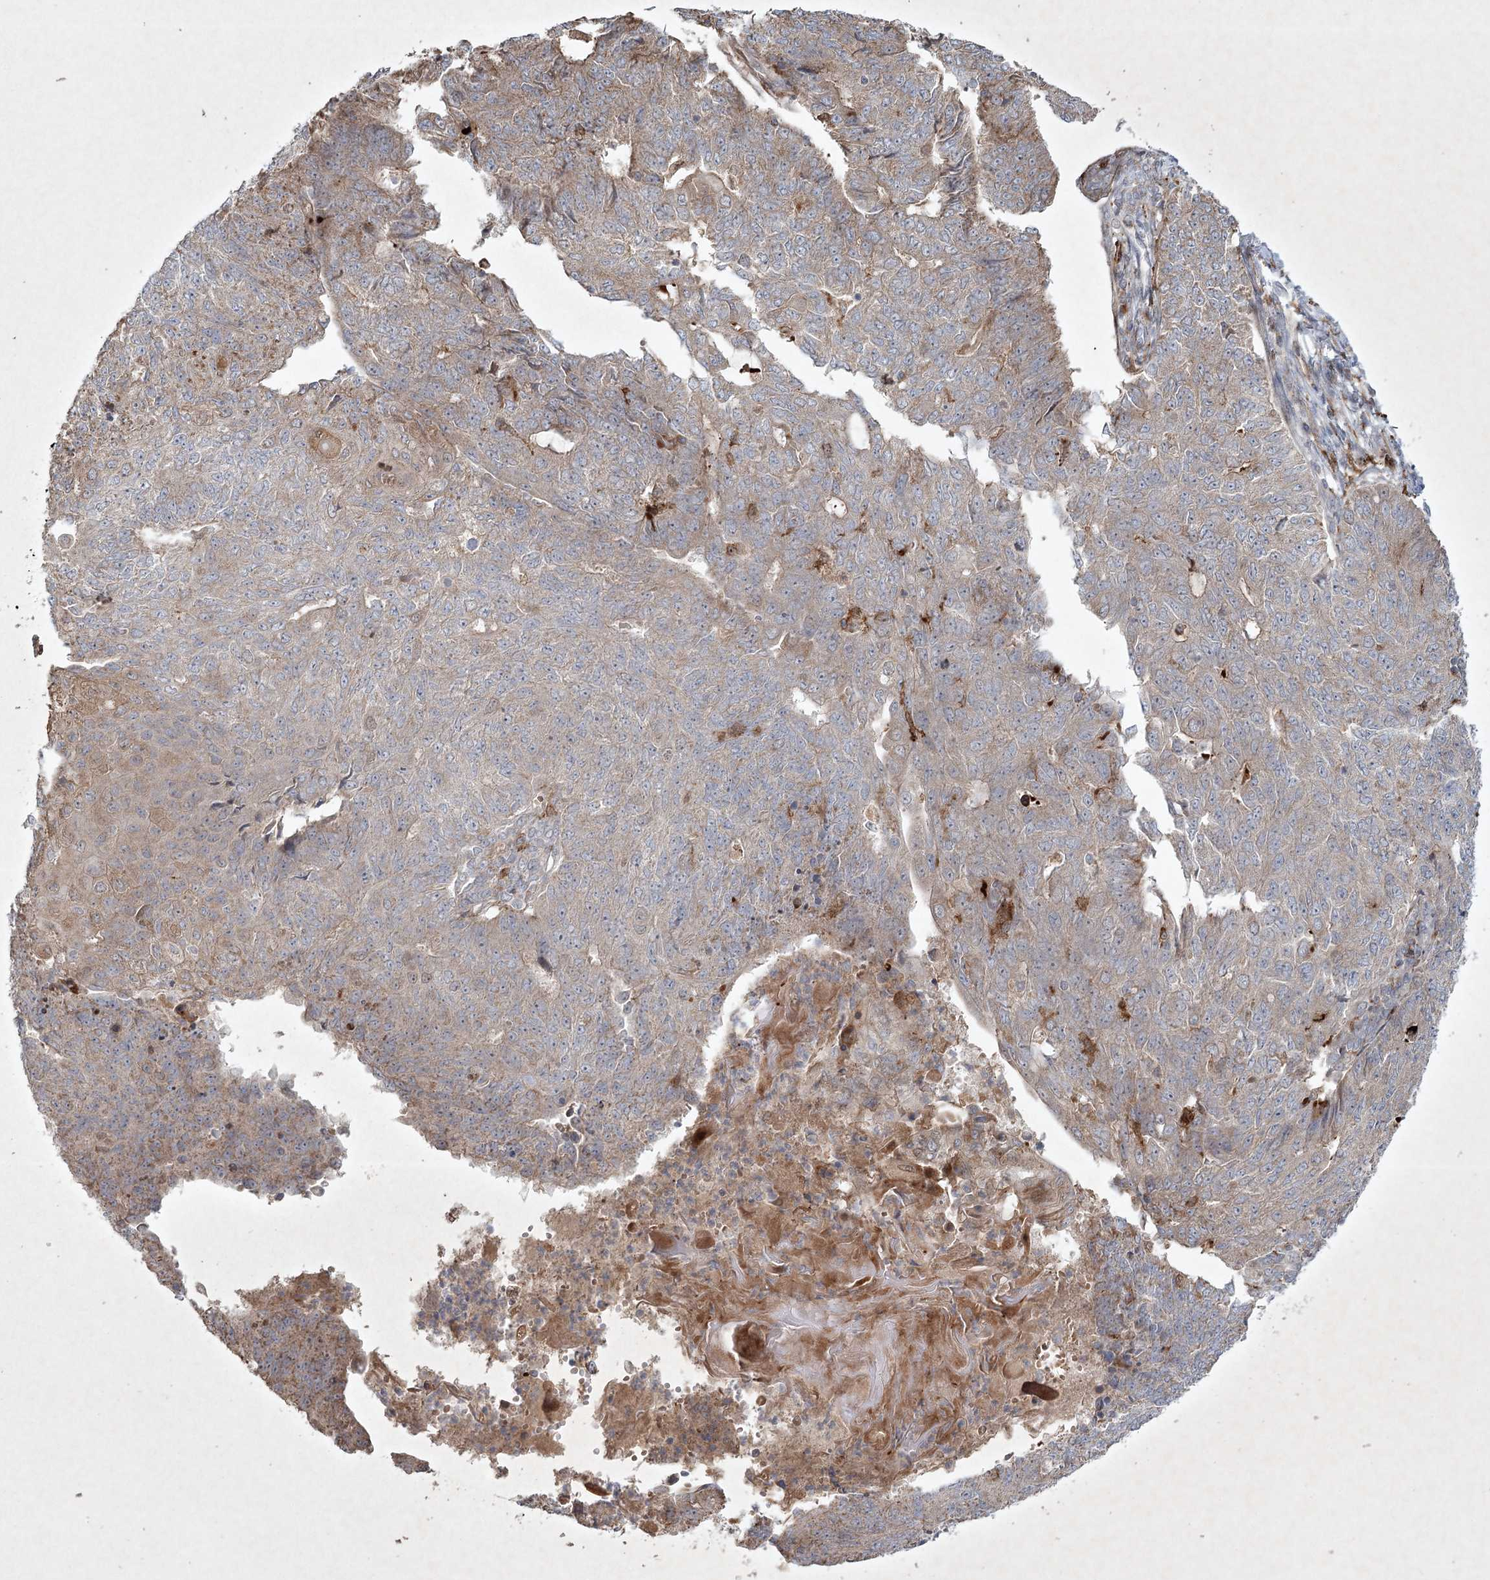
{"staining": {"intensity": "weak", "quantity": ">75%", "location": "cytoplasmic/membranous"}, "tissue": "endometrial cancer", "cell_type": "Tumor cells", "image_type": "cancer", "snomed": [{"axis": "morphology", "description": "Adenocarcinoma, NOS"}, {"axis": "topography", "description": "Endometrium"}], "caption": "Protein staining by immunohistochemistry (IHC) reveals weak cytoplasmic/membranous positivity in about >75% of tumor cells in endometrial cancer (adenocarcinoma). The protein of interest is shown in brown color, while the nuclei are stained blue.", "gene": "KBTBD4", "patient": {"sex": "female", "age": 32}}